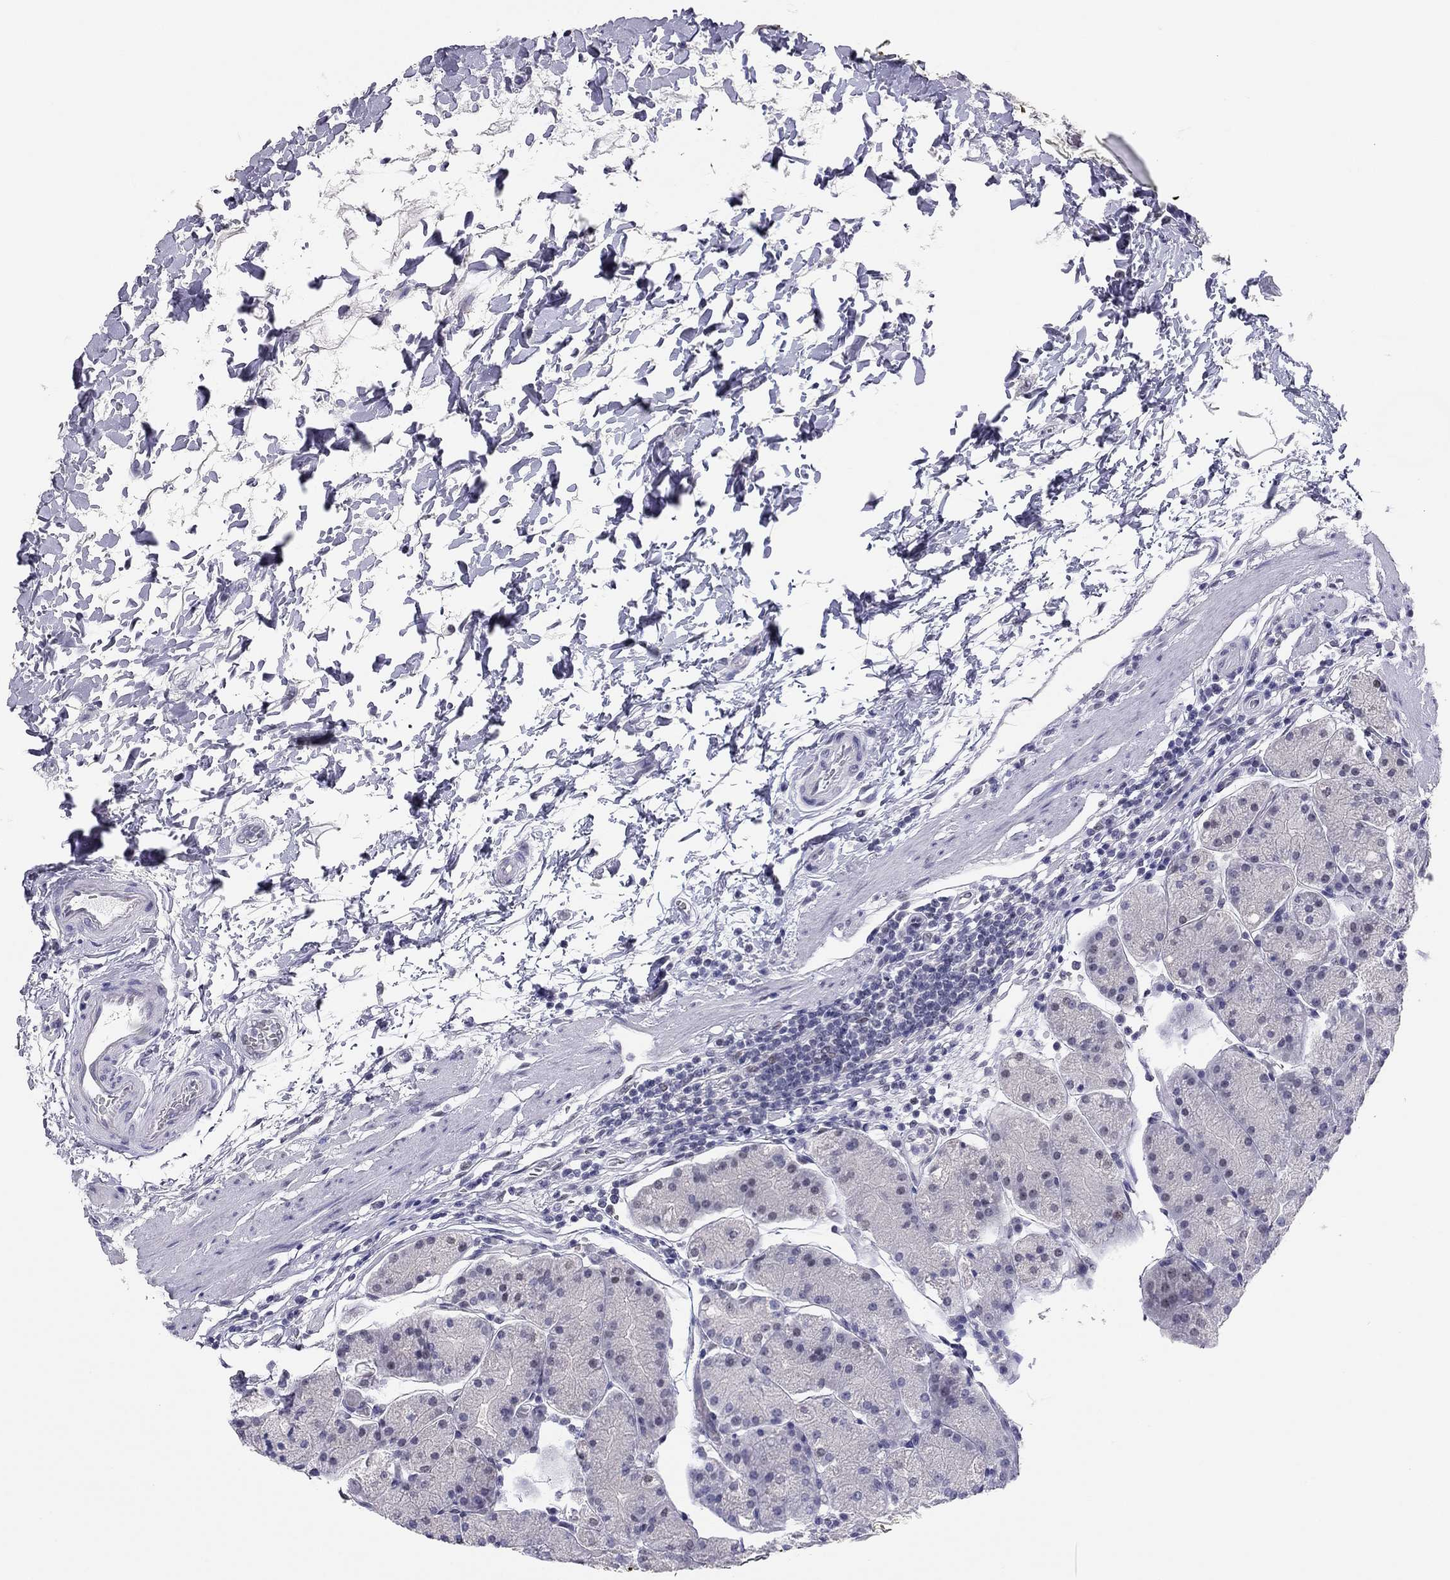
{"staining": {"intensity": "negative", "quantity": "none", "location": "none"}, "tissue": "stomach", "cell_type": "Glandular cells", "image_type": "normal", "snomed": [{"axis": "morphology", "description": "Normal tissue, NOS"}, {"axis": "topography", "description": "Stomach"}], "caption": "This is a image of immunohistochemistry (IHC) staining of unremarkable stomach, which shows no staining in glandular cells.", "gene": "DOT1L", "patient": {"sex": "male", "age": 54}}